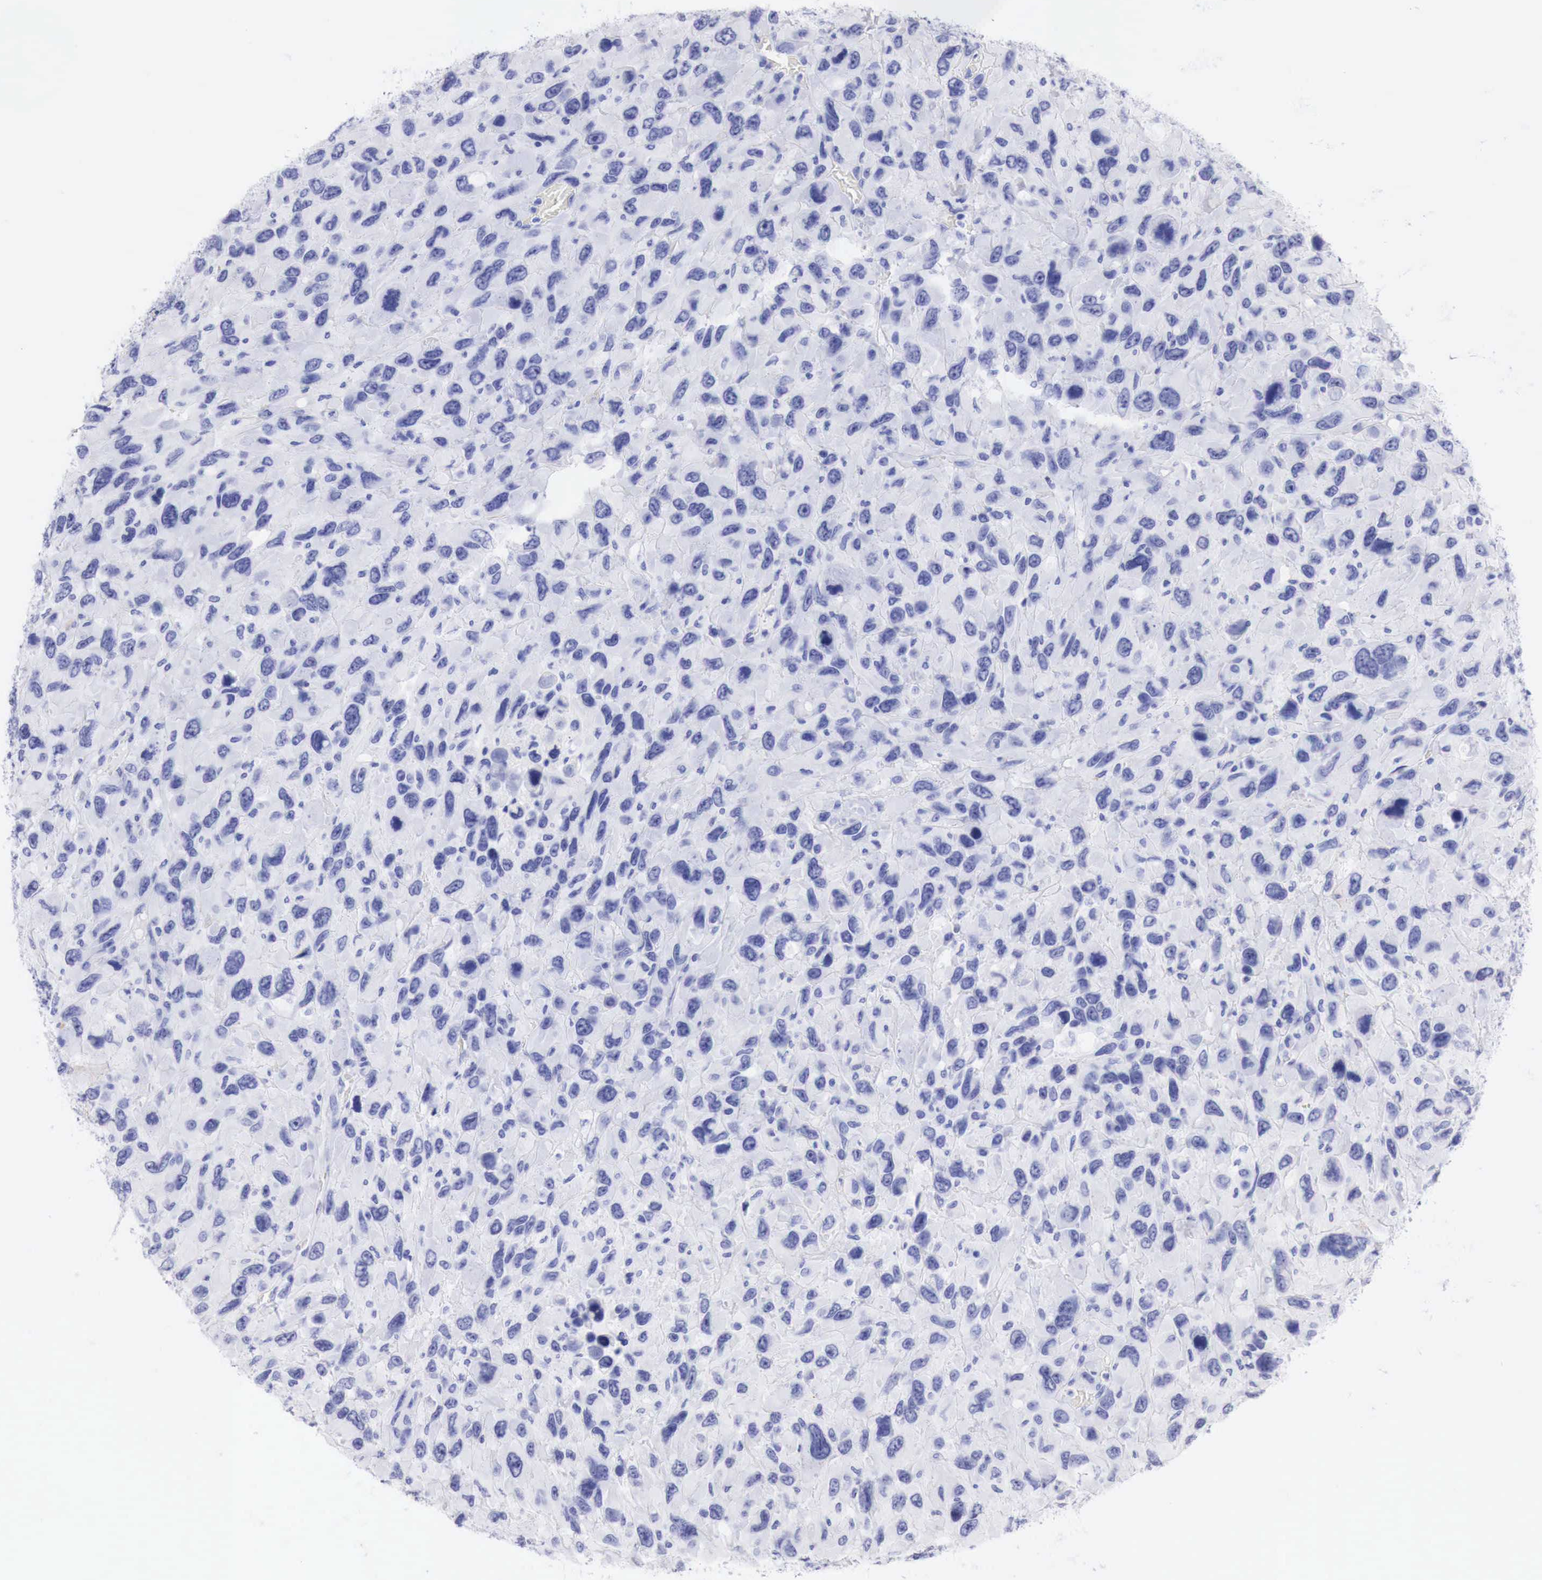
{"staining": {"intensity": "negative", "quantity": "none", "location": "none"}, "tissue": "renal cancer", "cell_type": "Tumor cells", "image_type": "cancer", "snomed": [{"axis": "morphology", "description": "Adenocarcinoma, NOS"}, {"axis": "topography", "description": "Kidney"}], "caption": "Immunohistochemistry photomicrograph of neoplastic tissue: human renal cancer stained with DAB shows no significant protein staining in tumor cells.", "gene": "CDKN2A", "patient": {"sex": "male", "age": 79}}